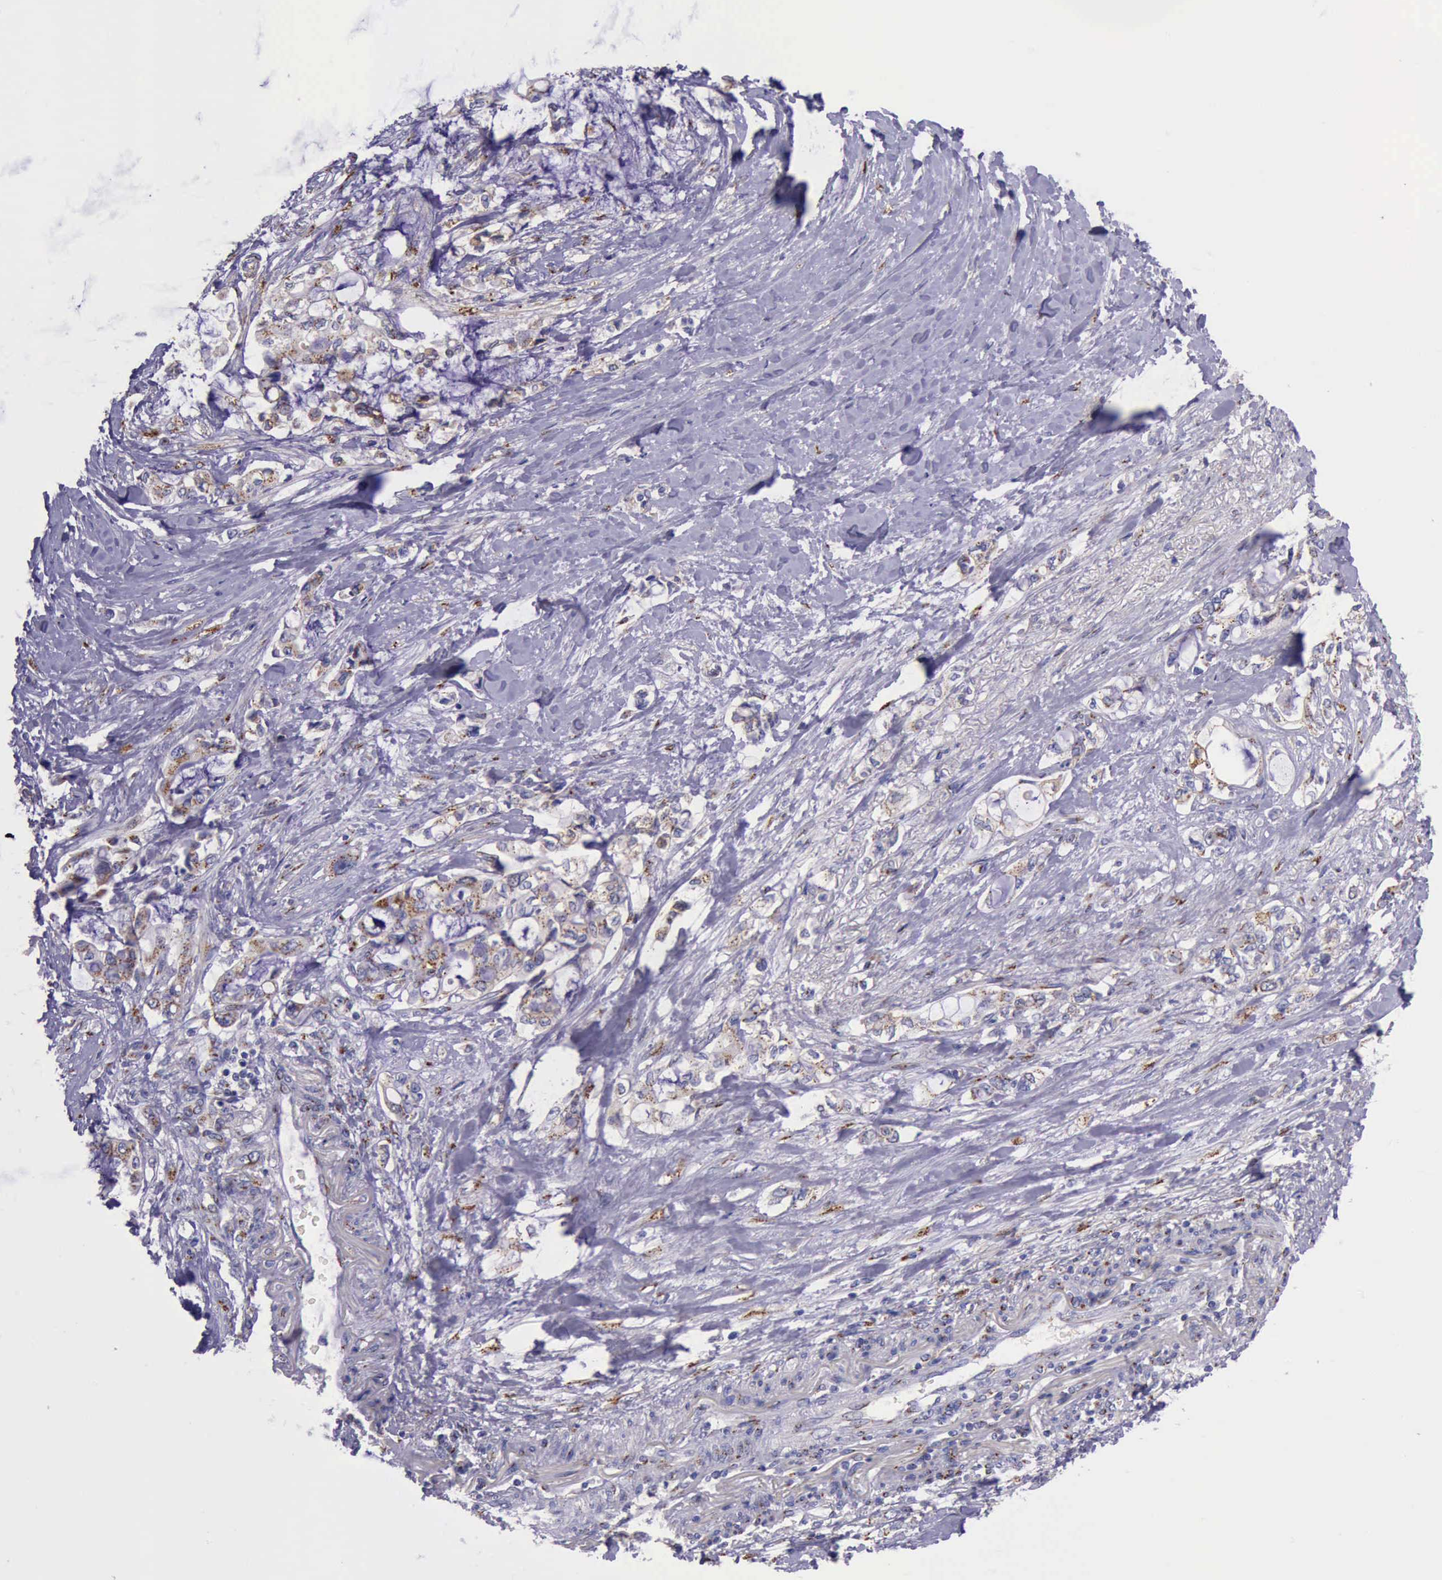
{"staining": {"intensity": "strong", "quantity": ">75%", "location": "cytoplasmic/membranous"}, "tissue": "pancreatic cancer", "cell_type": "Tumor cells", "image_type": "cancer", "snomed": [{"axis": "morphology", "description": "Adenocarcinoma, NOS"}, {"axis": "topography", "description": "Pancreas"}], "caption": "A brown stain highlights strong cytoplasmic/membranous positivity of a protein in human adenocarcinoma (pancreatic) tumor cells. The staining was performed using DAB (3,3'-diaminobenzidine) to visualize the protein expression in brown, while the nuclei were stained in blue with hematoxylin (Magnification: 20x).", "gene": "GOLGA5", "patient": {"sex": "female", "age": 70}}